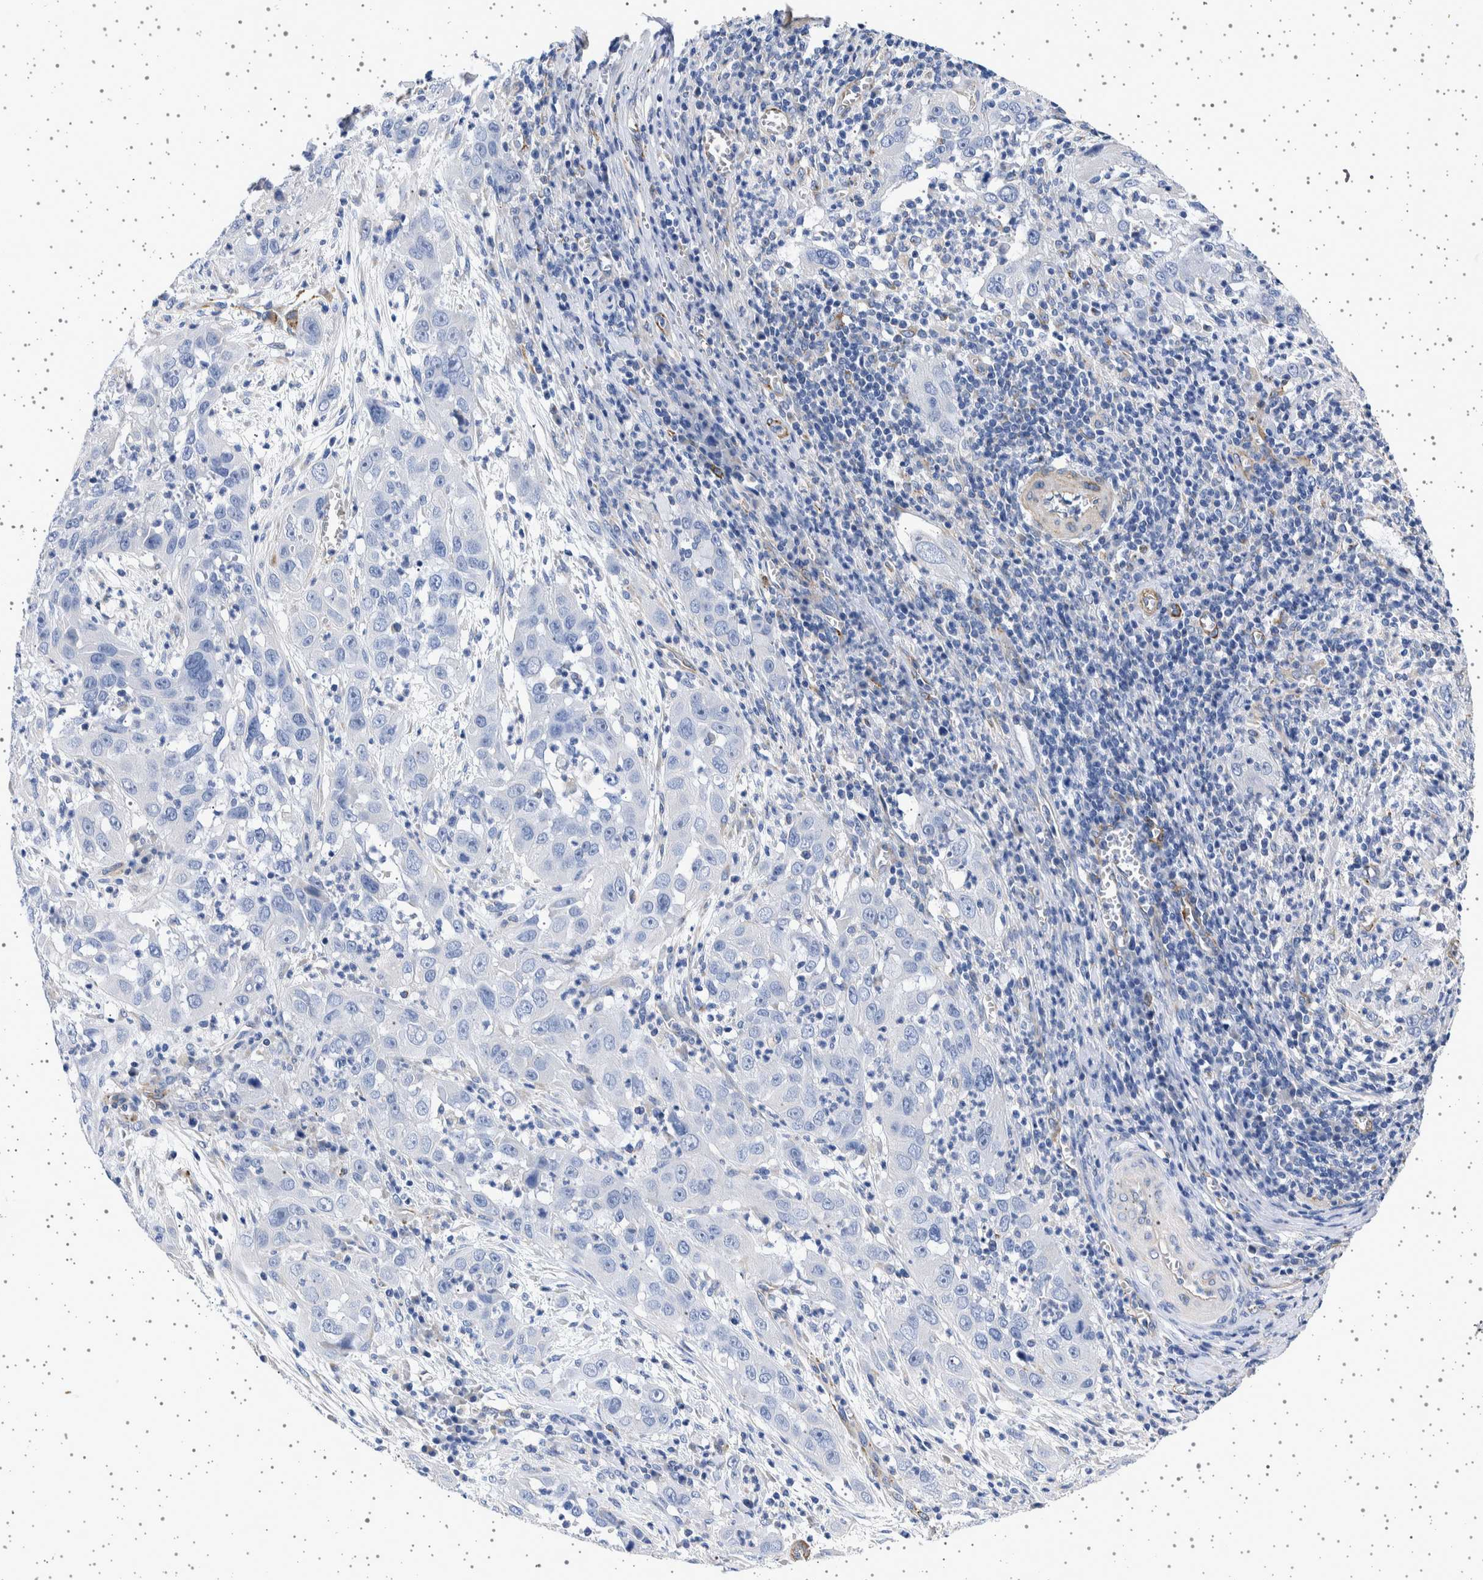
{"staining": {"intensity": "negative", "quantity": "none", "location": "none"}, "tissue": "cervical cancer", "cell_type": "Tumor cells", "image_type": "cancer", "snomed": [{"axis": "morphology", "description": "Squamous cell carcinoma, NOS"}, {"axis": "topography", "description": "Cervix"}], "caption": "Micrograph shows no protein positivity in tumor cells of cervical squamous cell carcinoma tissue. Brightfield microscopy of IHC stained with DAB (3,3'-diaminobenzidine) (brown) and hematoxylin (blue), captured at high magnification.", "gene": "SEPTIN4", "patient": {"sex": "female", "age": 32}}